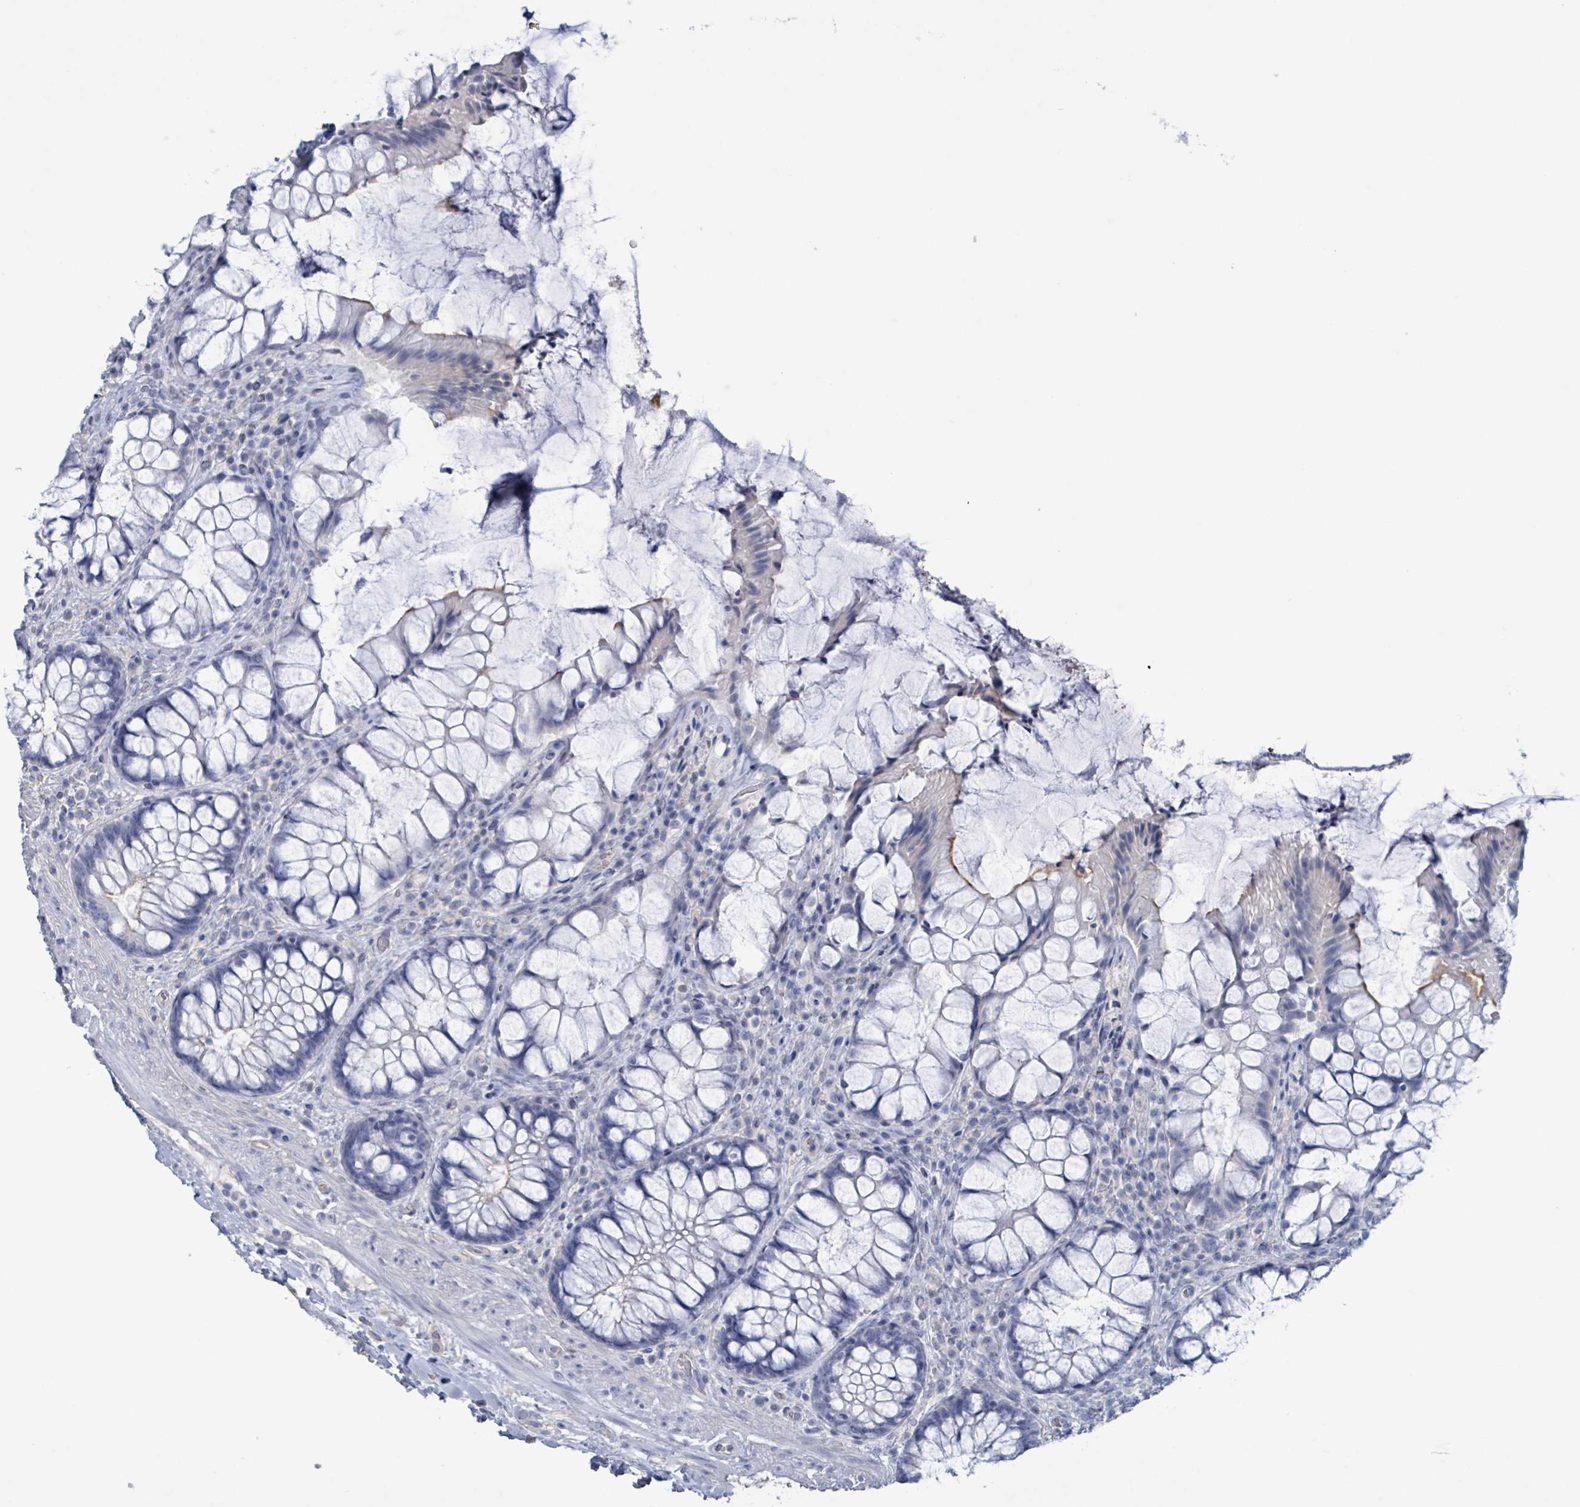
{"staining": {"intensity": "negative", "quantity": "none", "location": "none"}, "tissue": "rectum", "cell_type": "Glandular cells", "image_type": "normal", "snomed": [{"axis": "morphology", "description": "Normal tissue, NOS"}, {"axis": "topography", "description": "Rectum"}], "caption": "The image demonstrates no staining of glandular cells in unremarkable rectum.", "gene": "CT45A10", "patient": {"sex": "female", "age": 58}}